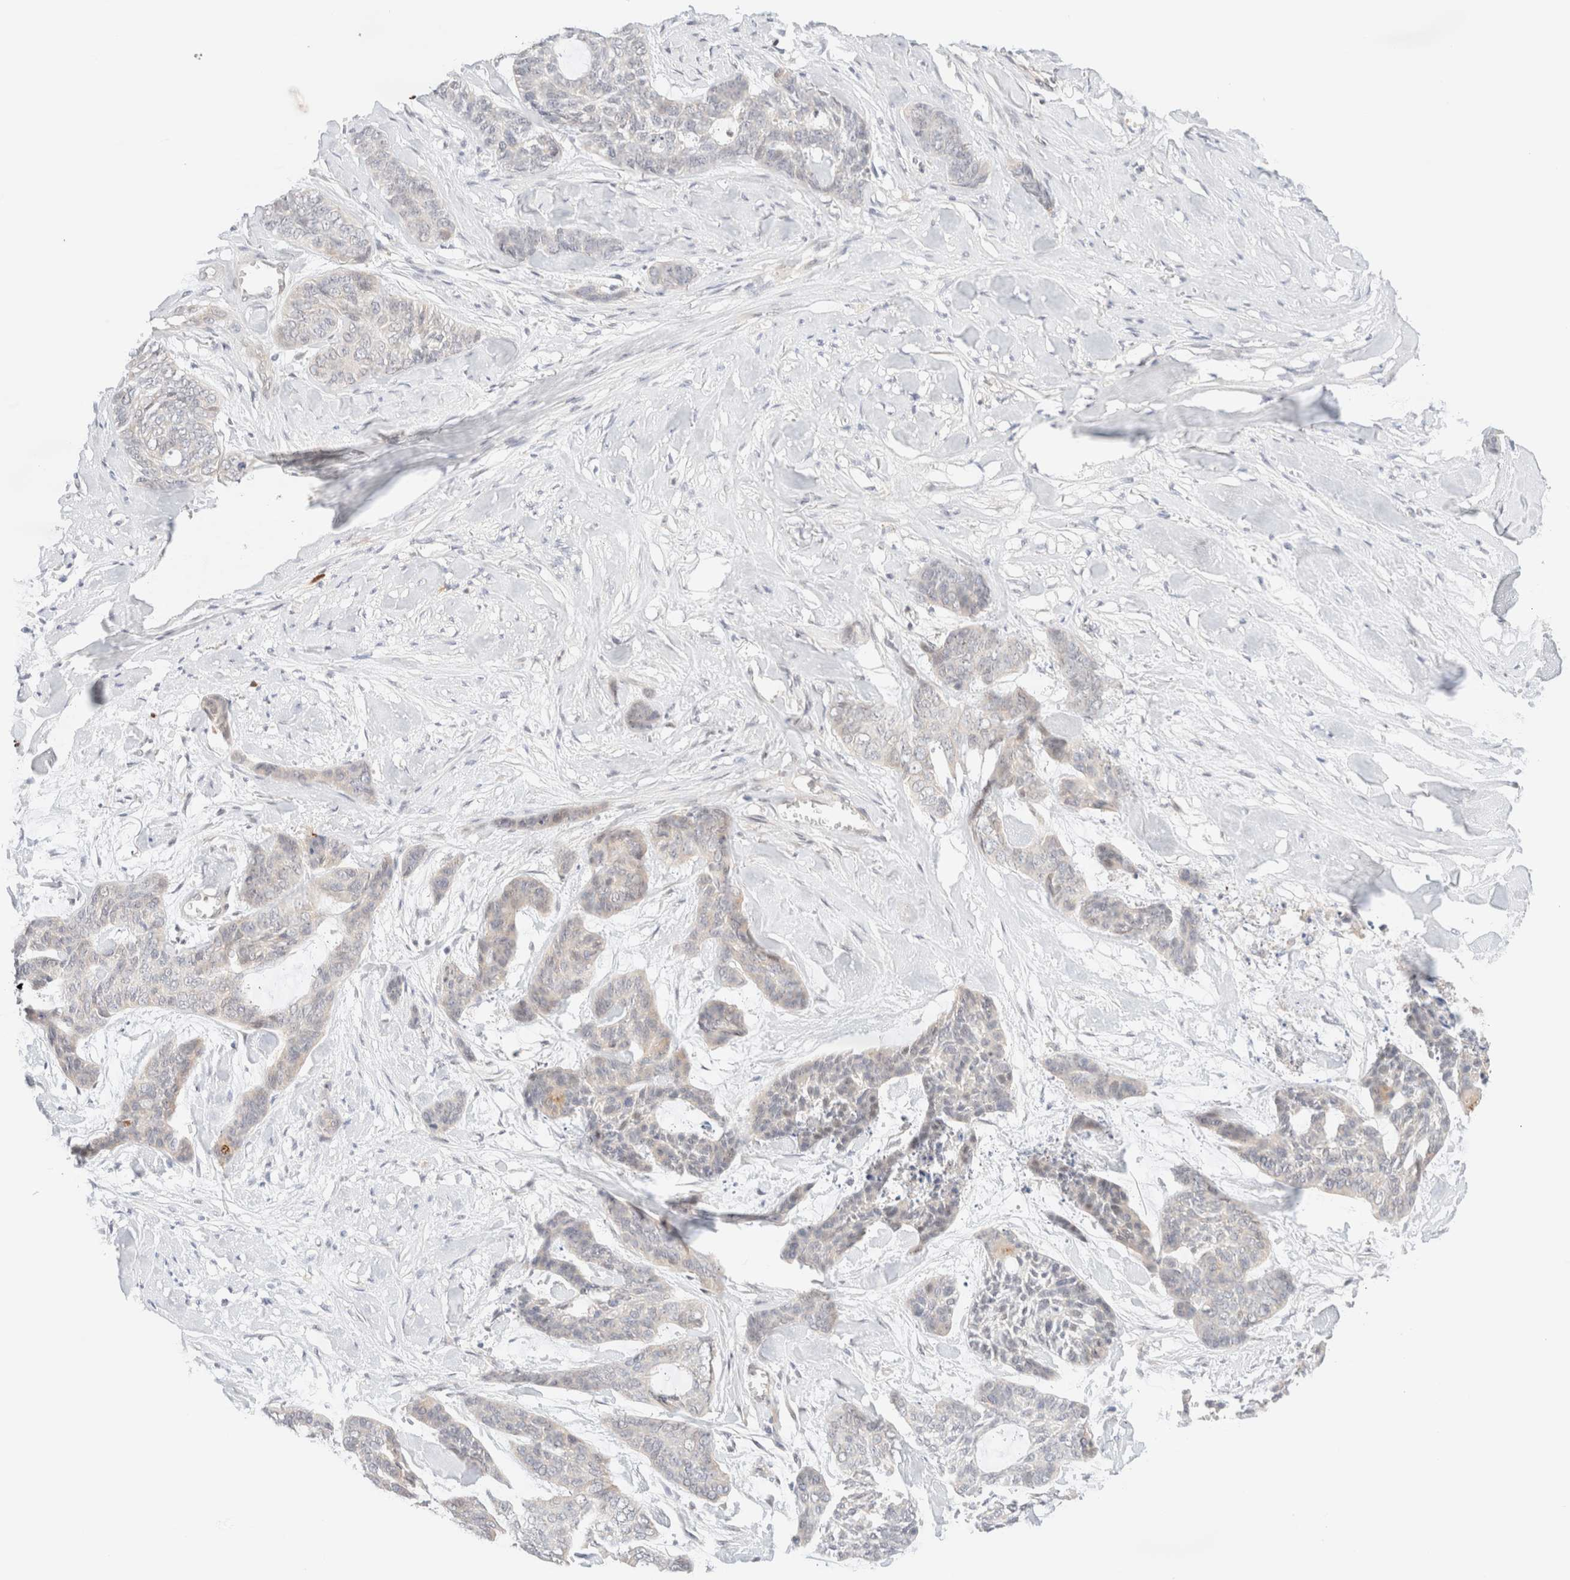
{"staining": {"intensity": "negative", "quantity": "none", "location": "none"}, "tissue": "skin cancer", "cell_type": "Tumor cells", "image_type": "cancer", "snomed": [{"axis": "morphology", "description": "Basal cell carcinoma"}, {"axis": "topography", "description": "Skin"}], "caption": "A histopathology image of skin basal cell carcinoma stained for a protein shows no brown staining in tumor cells.", "gene": "SGSM2", "patient": {"sex": "female", "age": 64}}